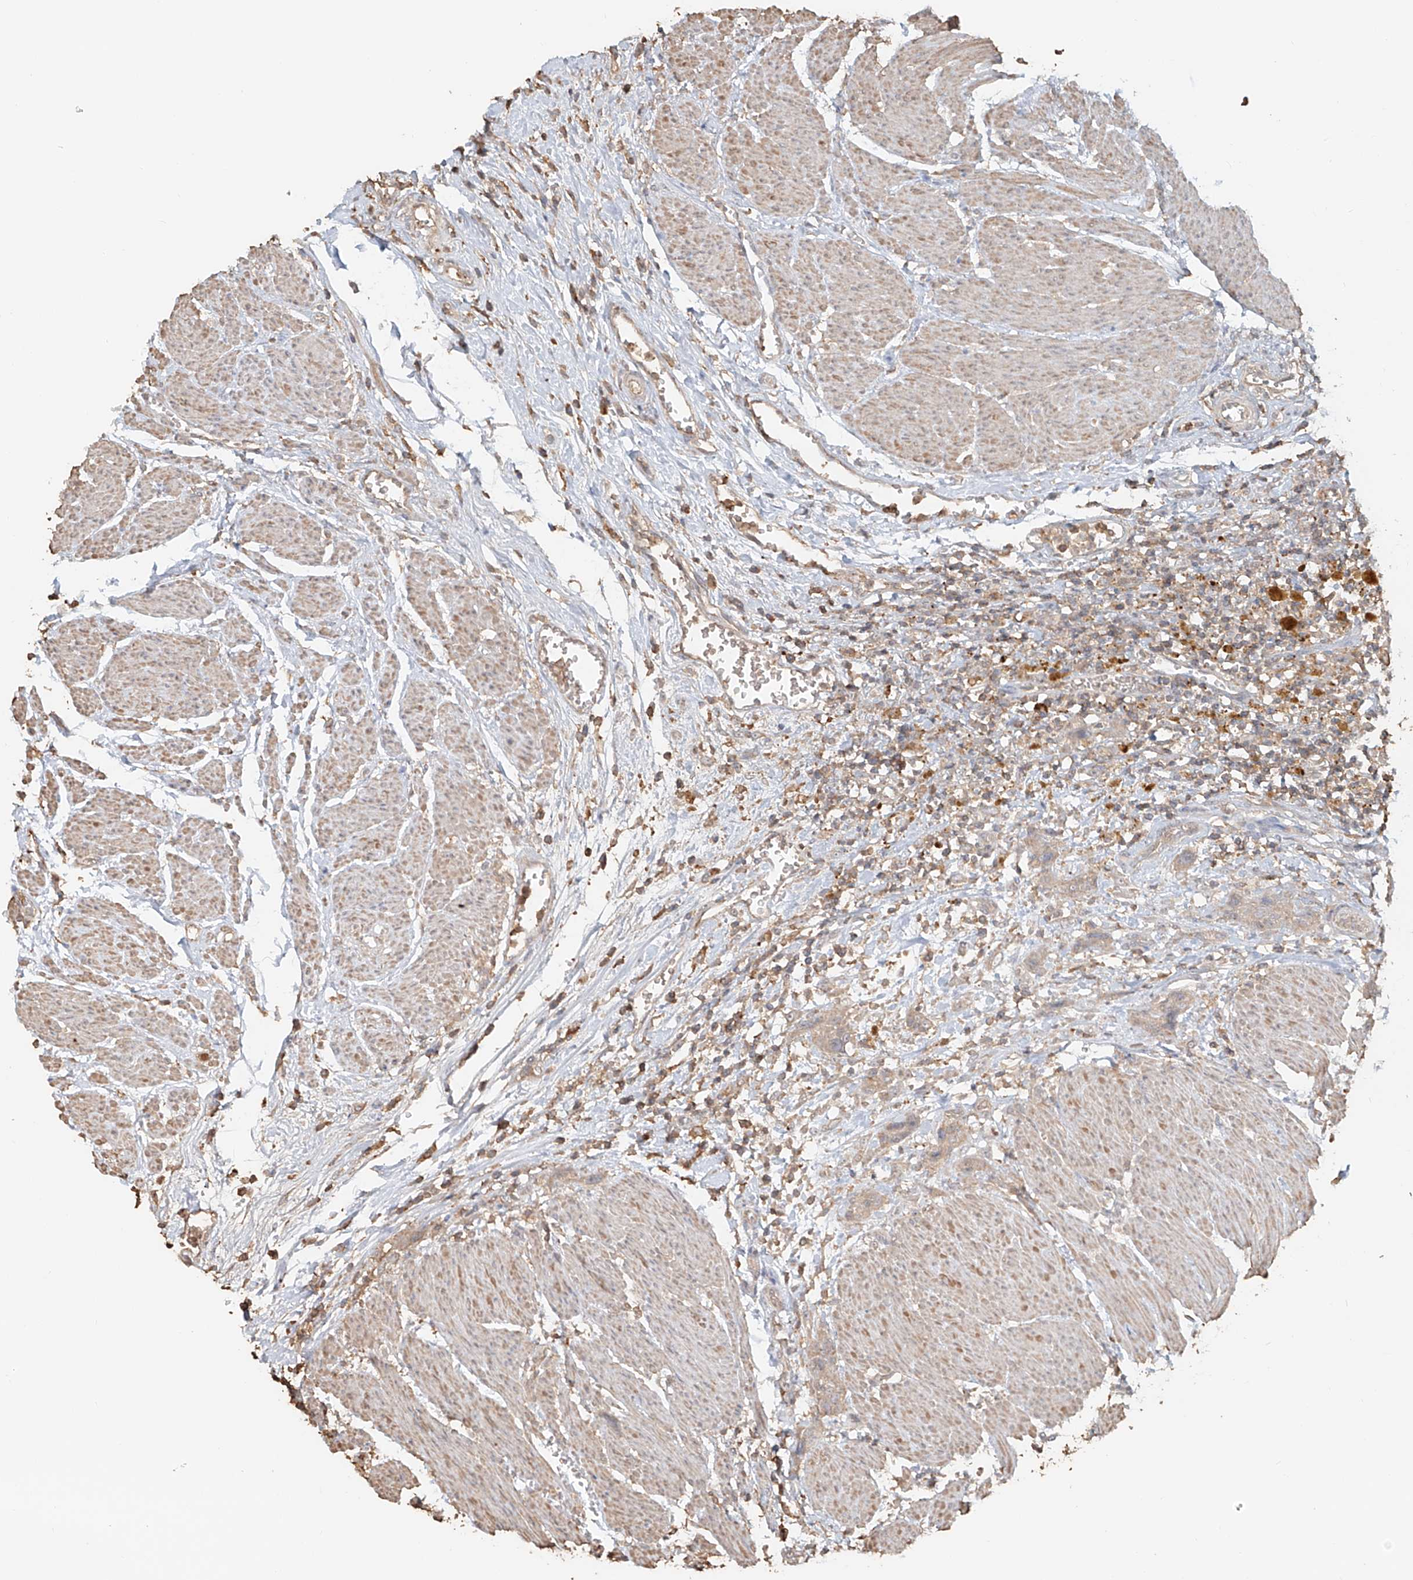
{"staining": {"intensity": "negative", "quantity": "none", "location": "none"}, "tissue": "urothelial cancer", "cell_type": "Tumor cells", "image_type": "cancer", "snomed": [{"axis": "morphology", "description": "Urothelial carcinoma, High grade"}, {"axis": "topography", "description": "Urinary bladder"}], "caption": "Urothelial carcinoma (high-grade) stained for a protein using immunohistochemistry demonstrates no staining tumor cells.", "gene": "NPHS1", "patient": {"sex": "male", "age": 35}}